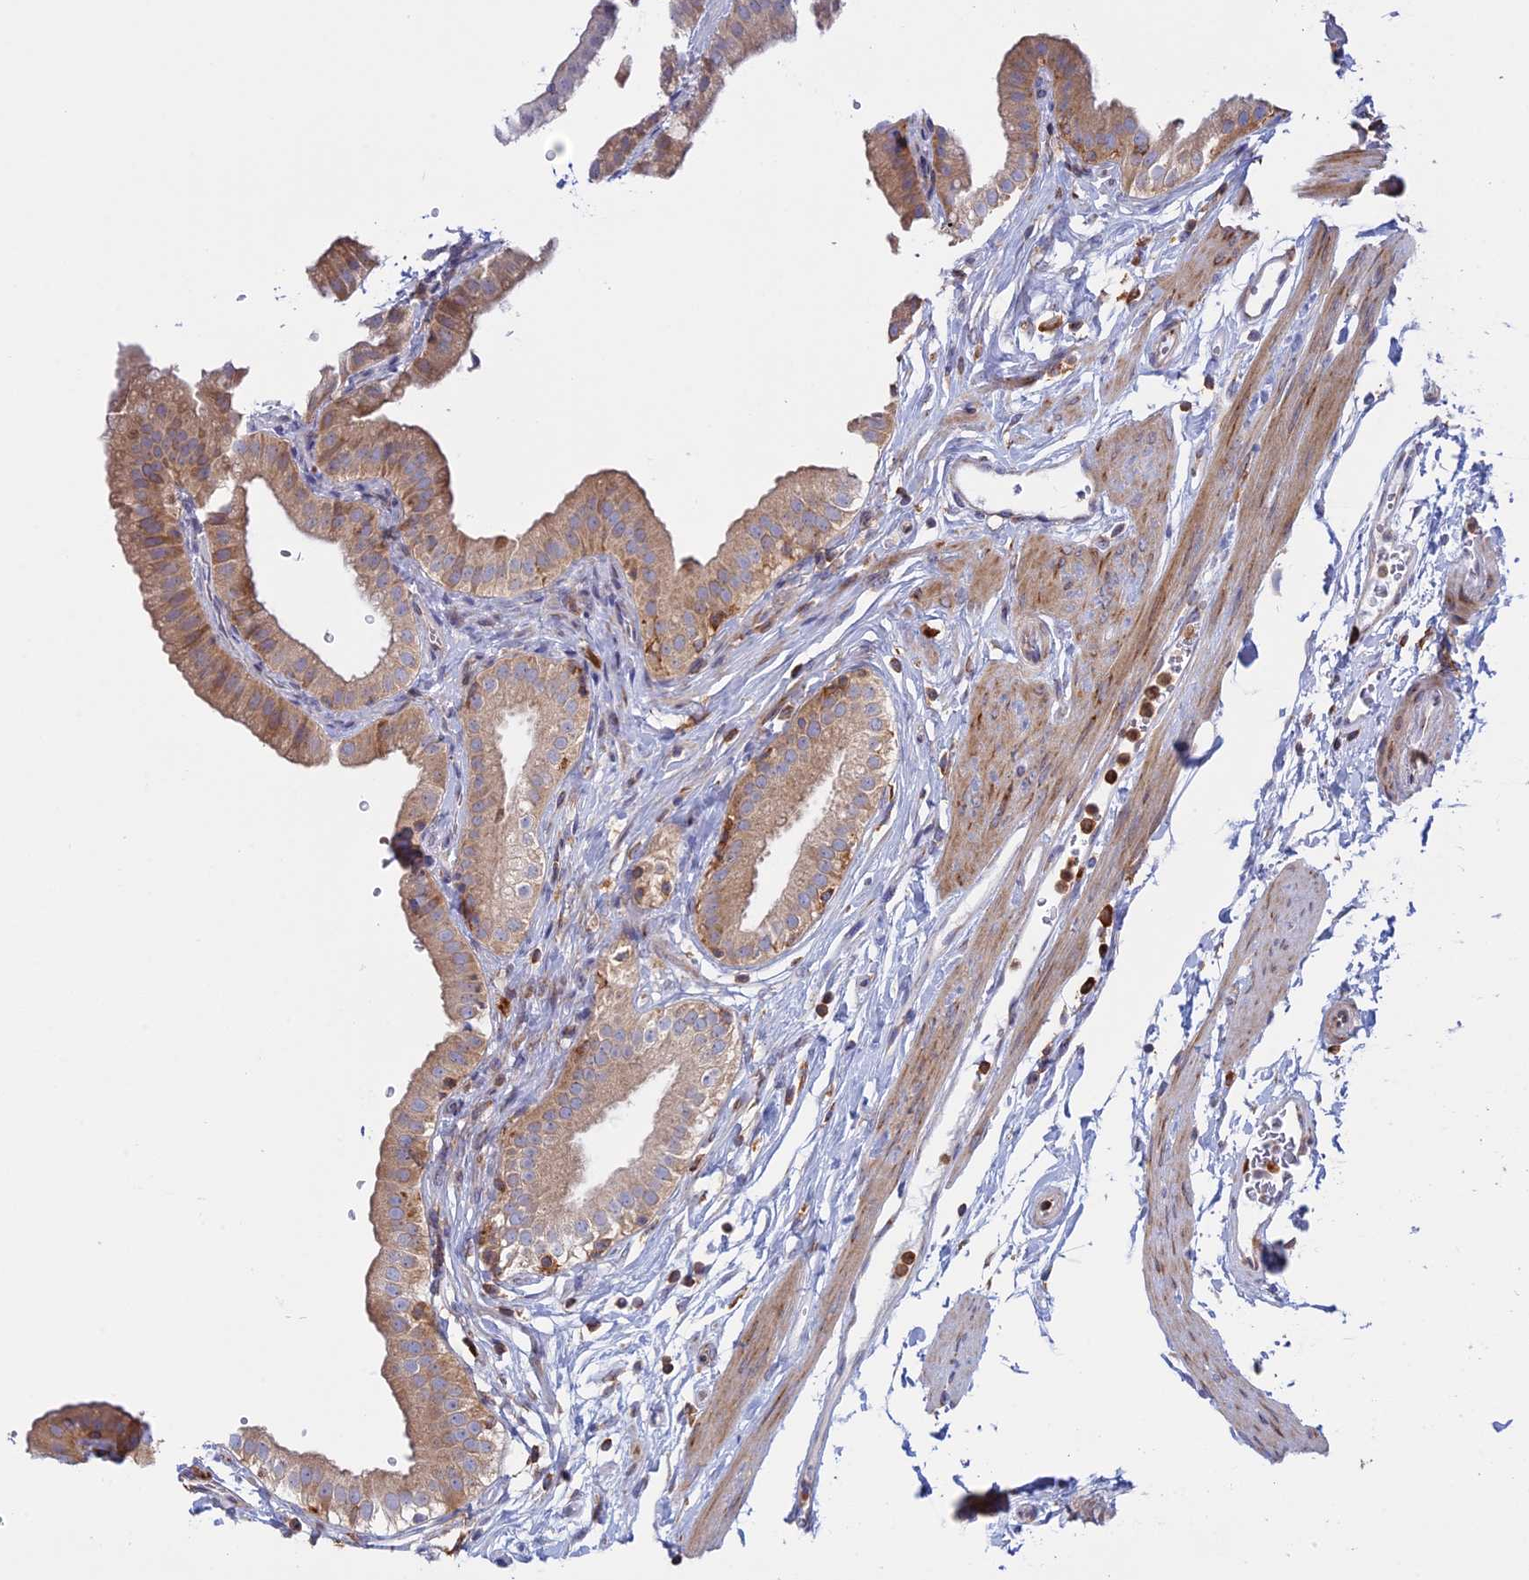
{"staining": {"intensity": "moderate", "quantity": ">75%", "location": "cytoplasmic/membranous"}, "tissue": "gallbladder", "cell_type": "Glandular cells", "image_type": "normal", "snomed": [{"axis": "morphology", "description": "Normal tissue, NOS"}, {"axis": "topography", "description": "Gallbladder"}], "caption": "Gallbladder was stained to show a protein in brown. There is medium levels of moderate cytoplasmic/membranous expression in approximately >75% of glandular cells. Immunohistochemistry (ihc) stains the protein in brown and the nuclei are stained blue.", "gene": "GMIP", "patient": {"sex": "female", "age": 61}}